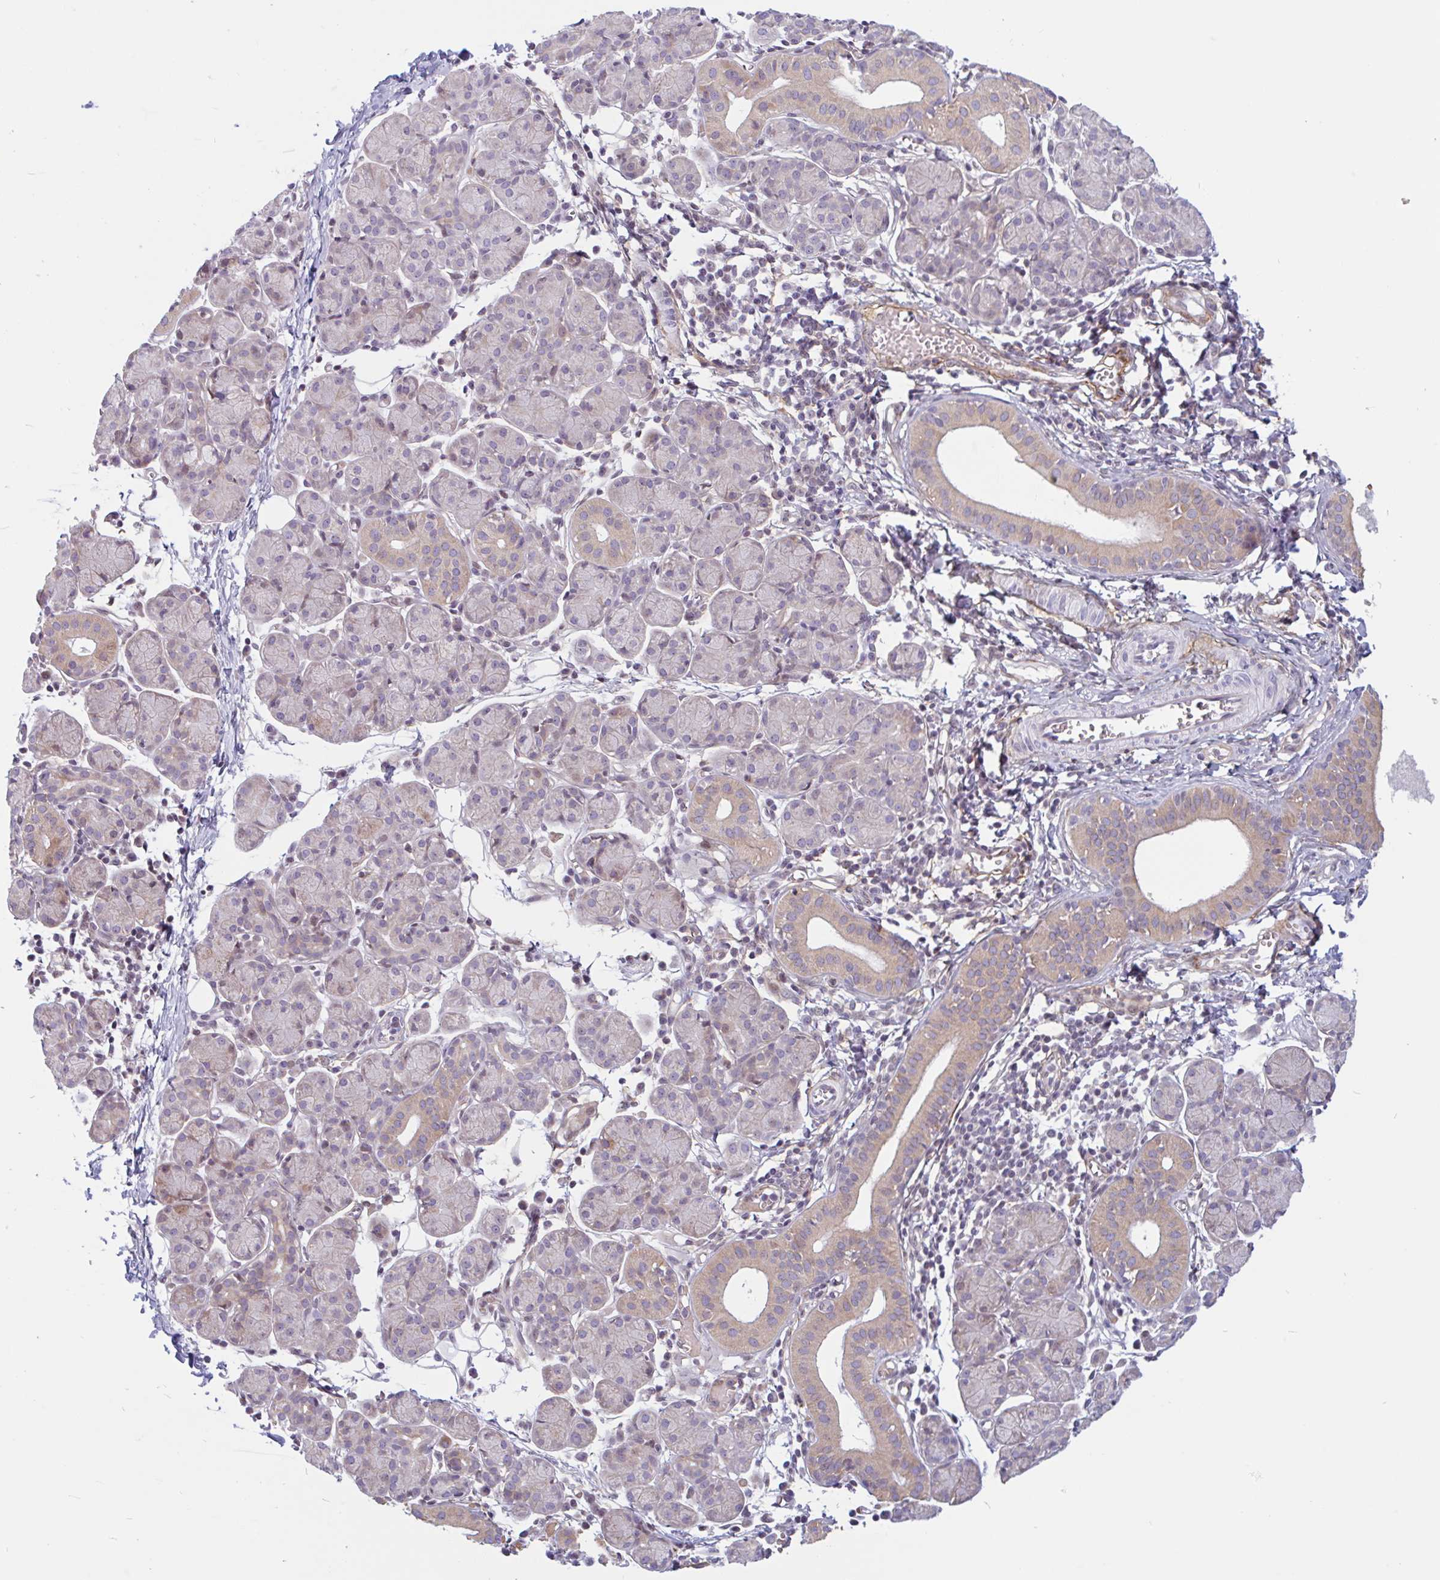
{"staining": {"intensity": "weak", "quantity": "<25%", "location": "cytoplasmic/membranous"}, "tissue": "salivary gland", "cell_type": "Glandular cells", "image_type": "normal", "snomed": [{"axis": "morphology", "description": "Normal tissue, NOS"}, {"axis": "morphology", "description": "Inflammation, NOS"}, {"axis": "topography", "description": "Lymph node"}, {"axis": "topography", "description": "Salivary gland"}], "caption": "This photomicrograph is of unremarkable salivary gland stained with IHC to label a protein in brown with the nuclei are counter-stained blue. There is no staining in glandular cells. The staining is performed using DAB brown chromogen with nuclei counter-stained in using hematoxylin.", "gene": "TMEM119", "patient": {"sex": "male", "age": 3}}